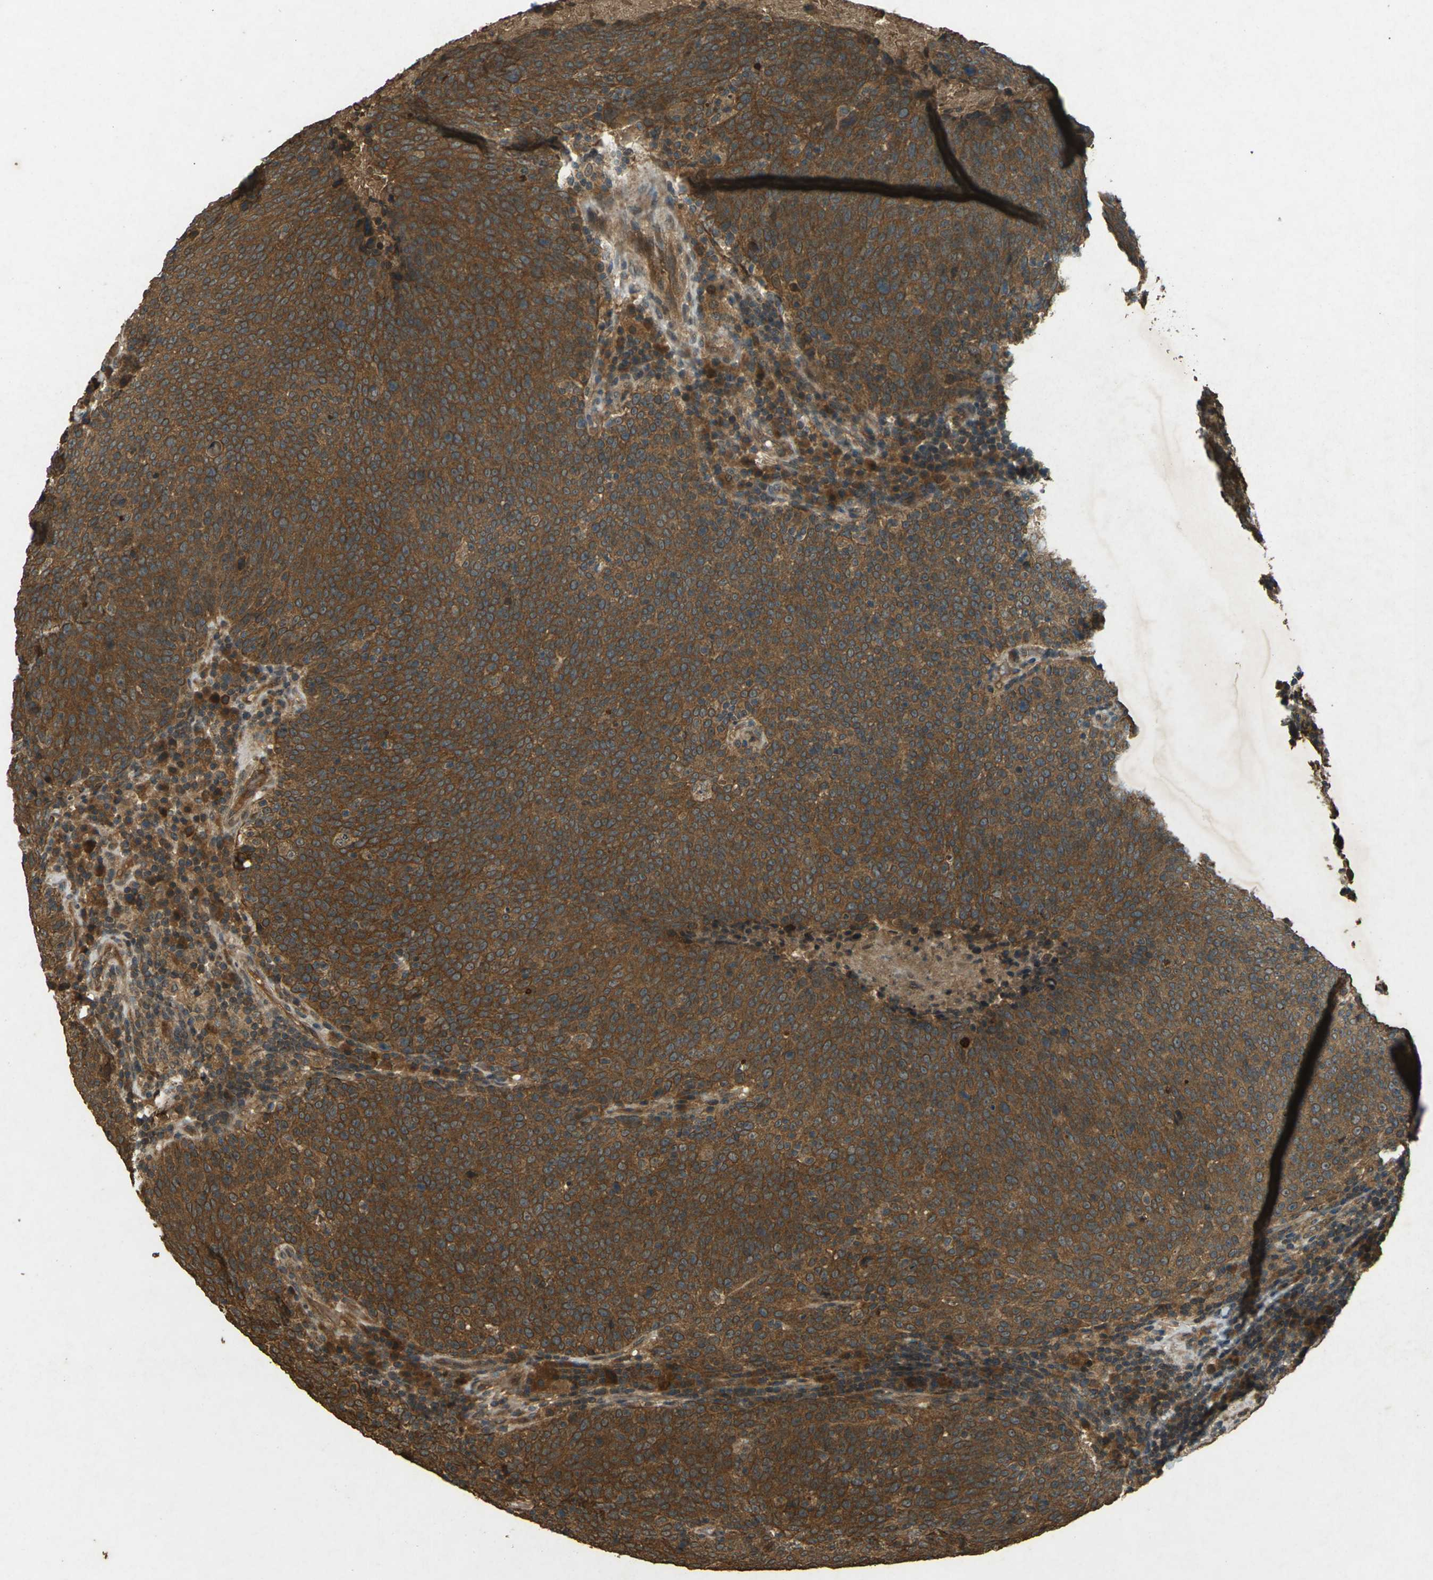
{"staining": {"intensity": "strong", "quantity": ">75%", "location": "cytoplasmic/membranous"}, "tissue": "head and neck cancer", "cell_type": "Tumor cells", "image_type": "cancer", "snomed": [{"axis": "morphology", "description": "Squamous cell carcinoma, NOS"}, {"axis": "morphology", "description": "Squamous cell carcinoma, metastatic, NOS"}, {"axis": "topography", "description": "Lymph node"}, {"axis": "topography", "description": "Head-Neck"}], "caption": "Human squamous cell carcinoma (head and neck) stained with a brown dye displays strong cytoplasmic/membranous positive positivity in about >75% of tumor cells.", "gene": "TAP1", "patient": {"sex": "male", "age": 62}}